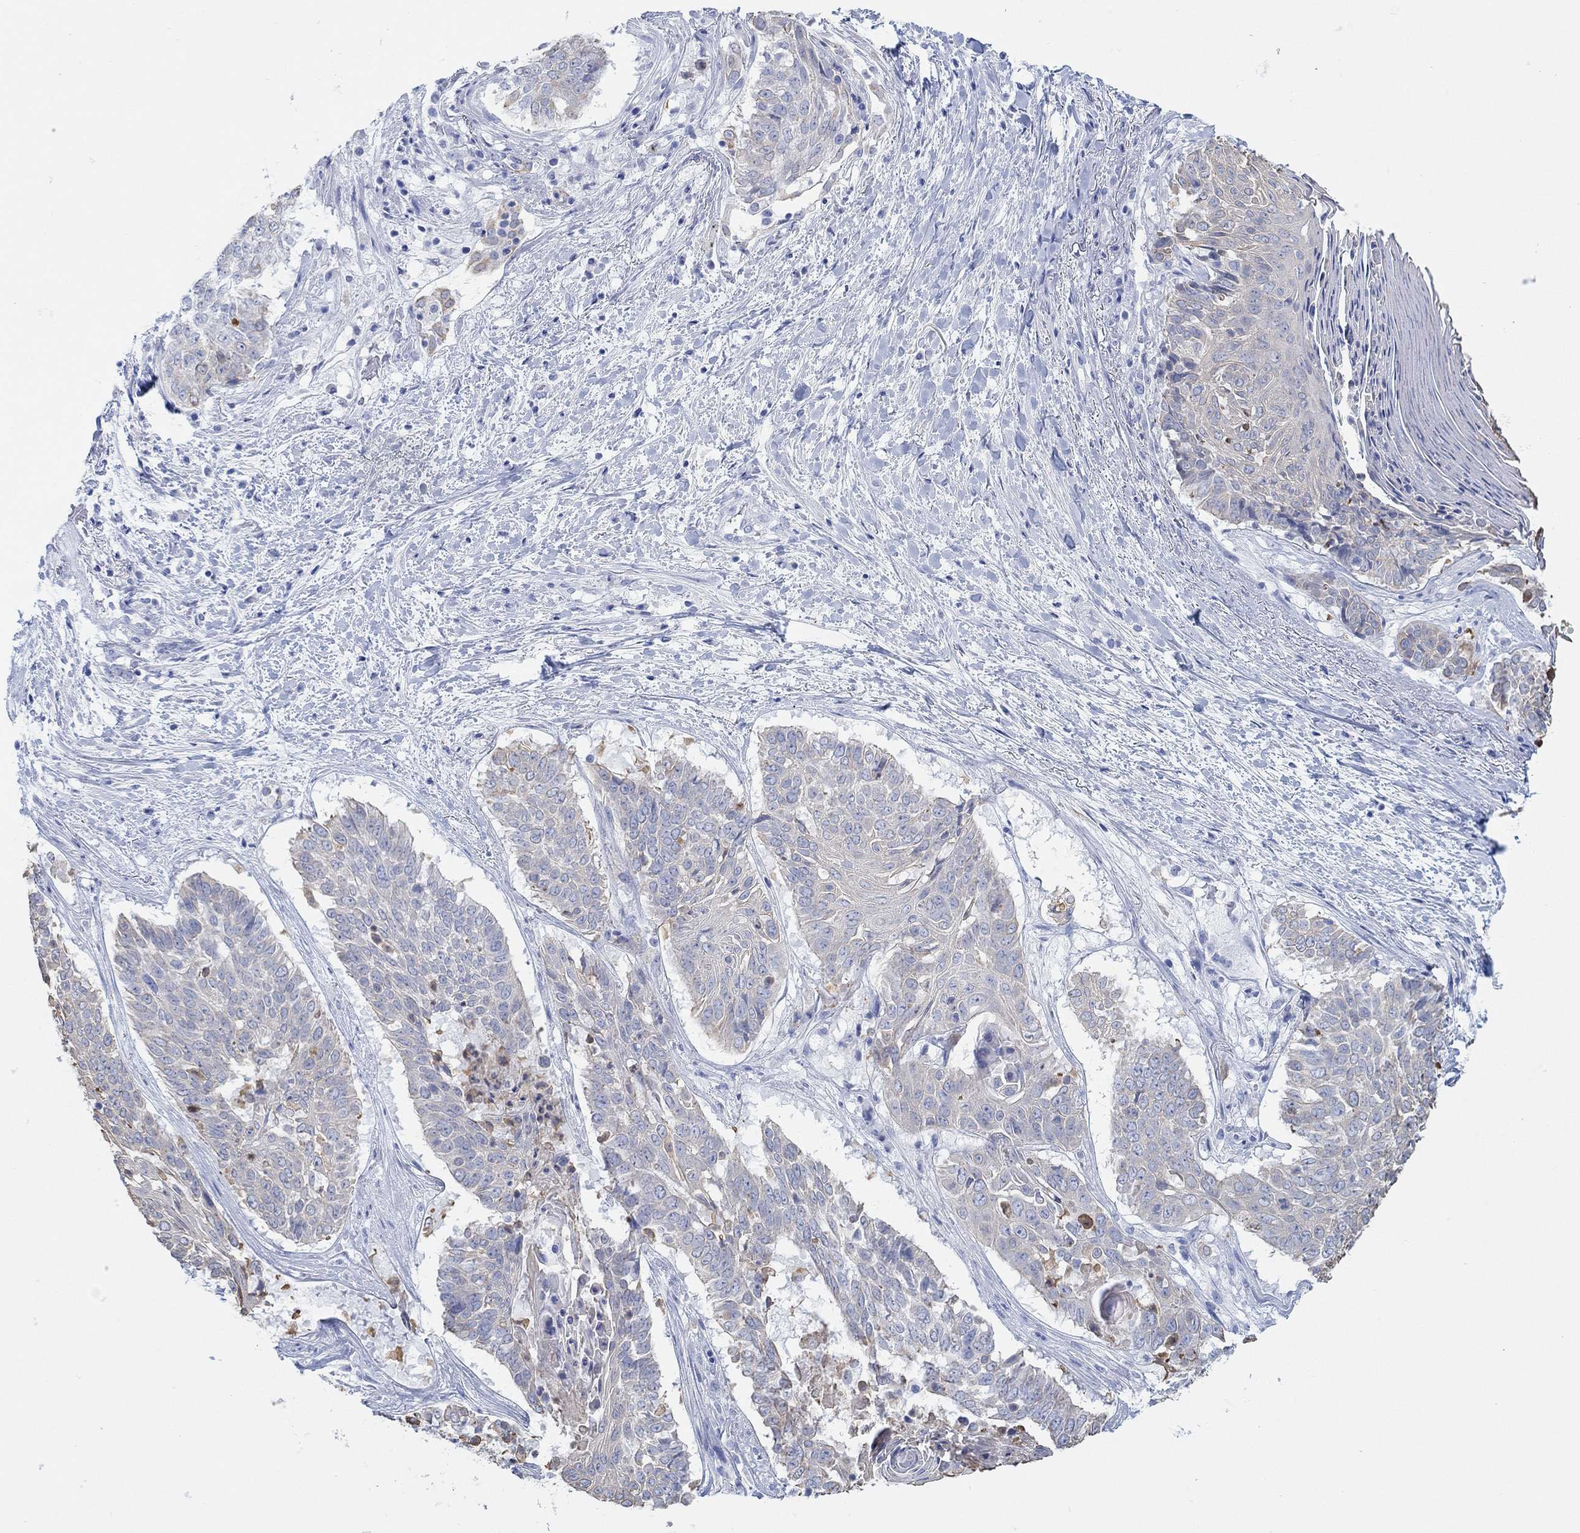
{"staining": {"intensity": "negative", "quantity": "none", "location": "none"}, "tissue": "lung cancer", "cell_type": "Tumor cells", "image_type": "cancer", "snomed": [{"axis": "morphology", "description": "Squamous cell carcinoma, NOS"}, {"axis": "topography", "description": "Lung"}], "caption": "This is an immunohistochemistry (IHC) micrograph of human squamous cell carcinoma (lung). There is no staining in tumor cells.", "gene": "AK8", "patient": {"sex": "male", "age": 64}}